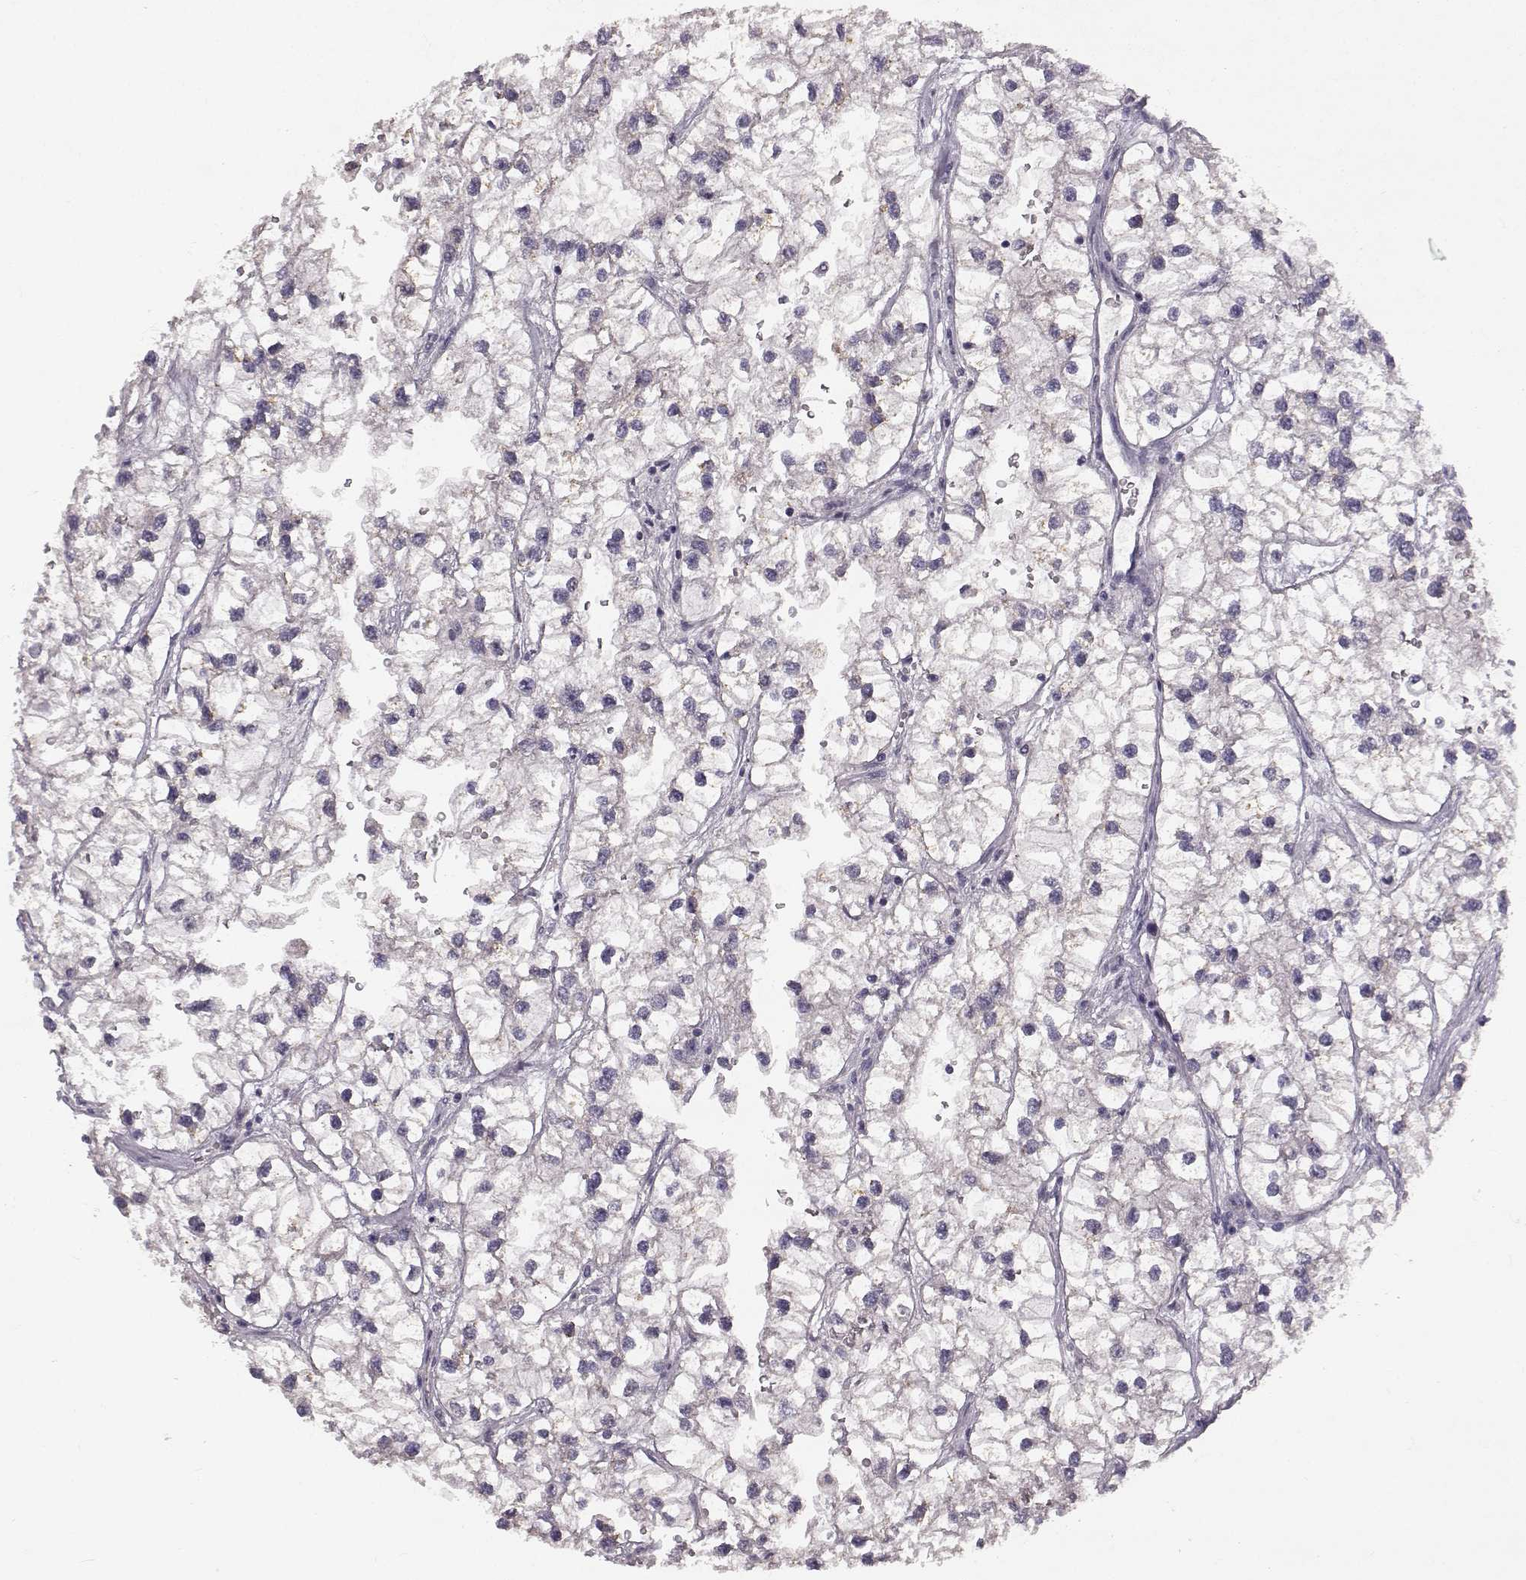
{"staining": {"intensity": "negative", "quantity": "none", "location": "none"}, "tissue": "renal cancer", "cell_type": "Tumor cells", "image_type": "cancer", "snomed": [{"axis": "morphology", "description": "Adenocarcinoma, NOS"}, {"axis": "topography", "description": "Kidney"}], "caption": "DAB immunohistochemical staining of human adenocarcinoma (renal) reveals no significant staining in tumor cells. (Brightfield microscopy of DAB immunohistochemistry at high magnification).", "gene": "SPAG17", "patient": {"sex": "male", "age": 59}}